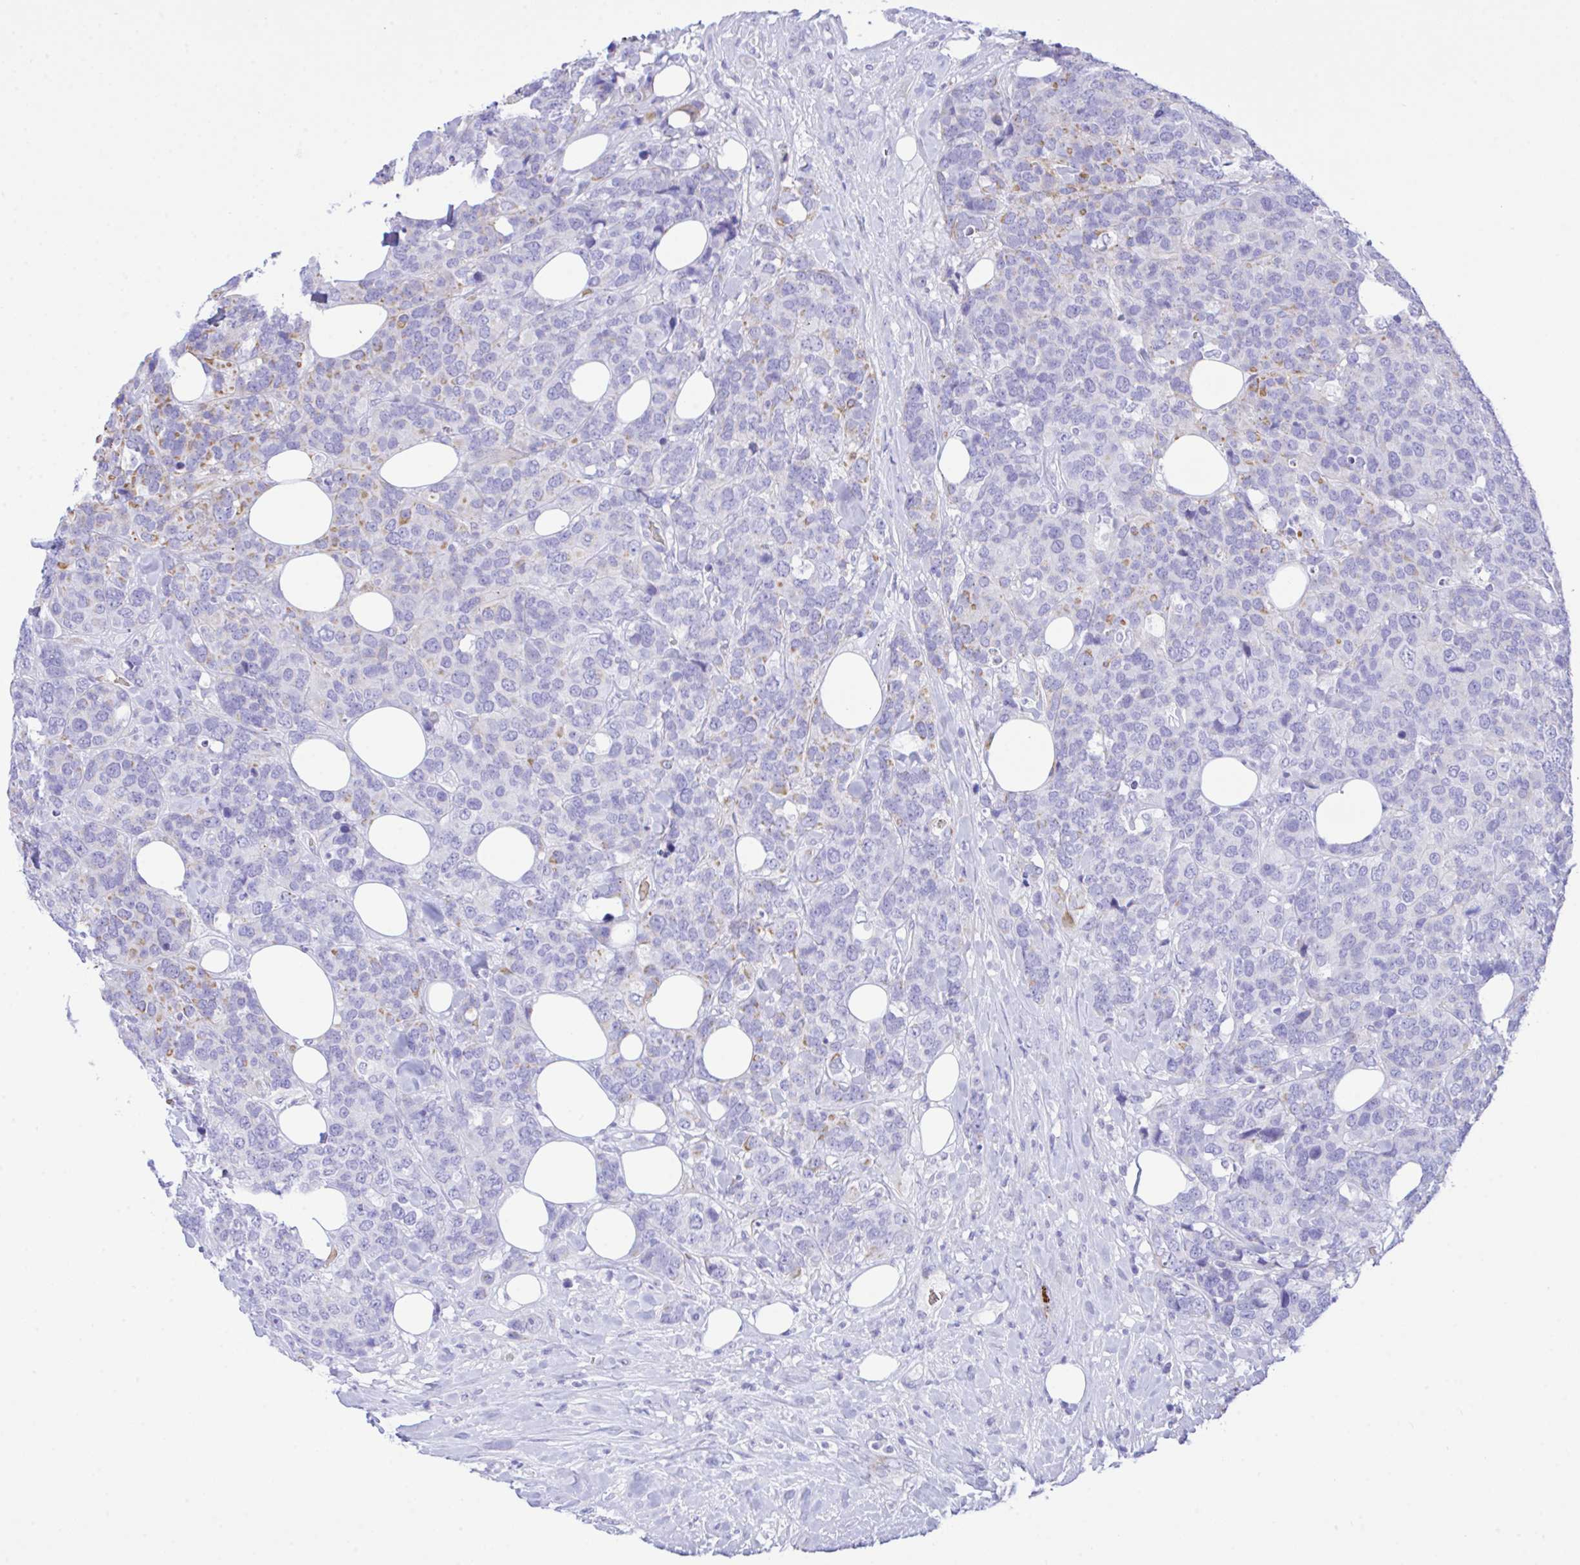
{"staining": {"intensity": "weak", "quantity": "<25%", "location": "cytoplasmic/membranous"}, "tissue": "breast cancer", "cell_type": "Tumor cells", "image_type": "cancer", "snomed": [{"axis": "morphology", "description": "Lobular carcinoma"}, {"axis": "topography", "description": "Breast"}], "caption": "This is an IHC histopathology image of human breast lobular carcinoma. There is no positivity in tumor cells.", "gene": "ZNF221", "patient": {"sex": "female", "age": 59}}